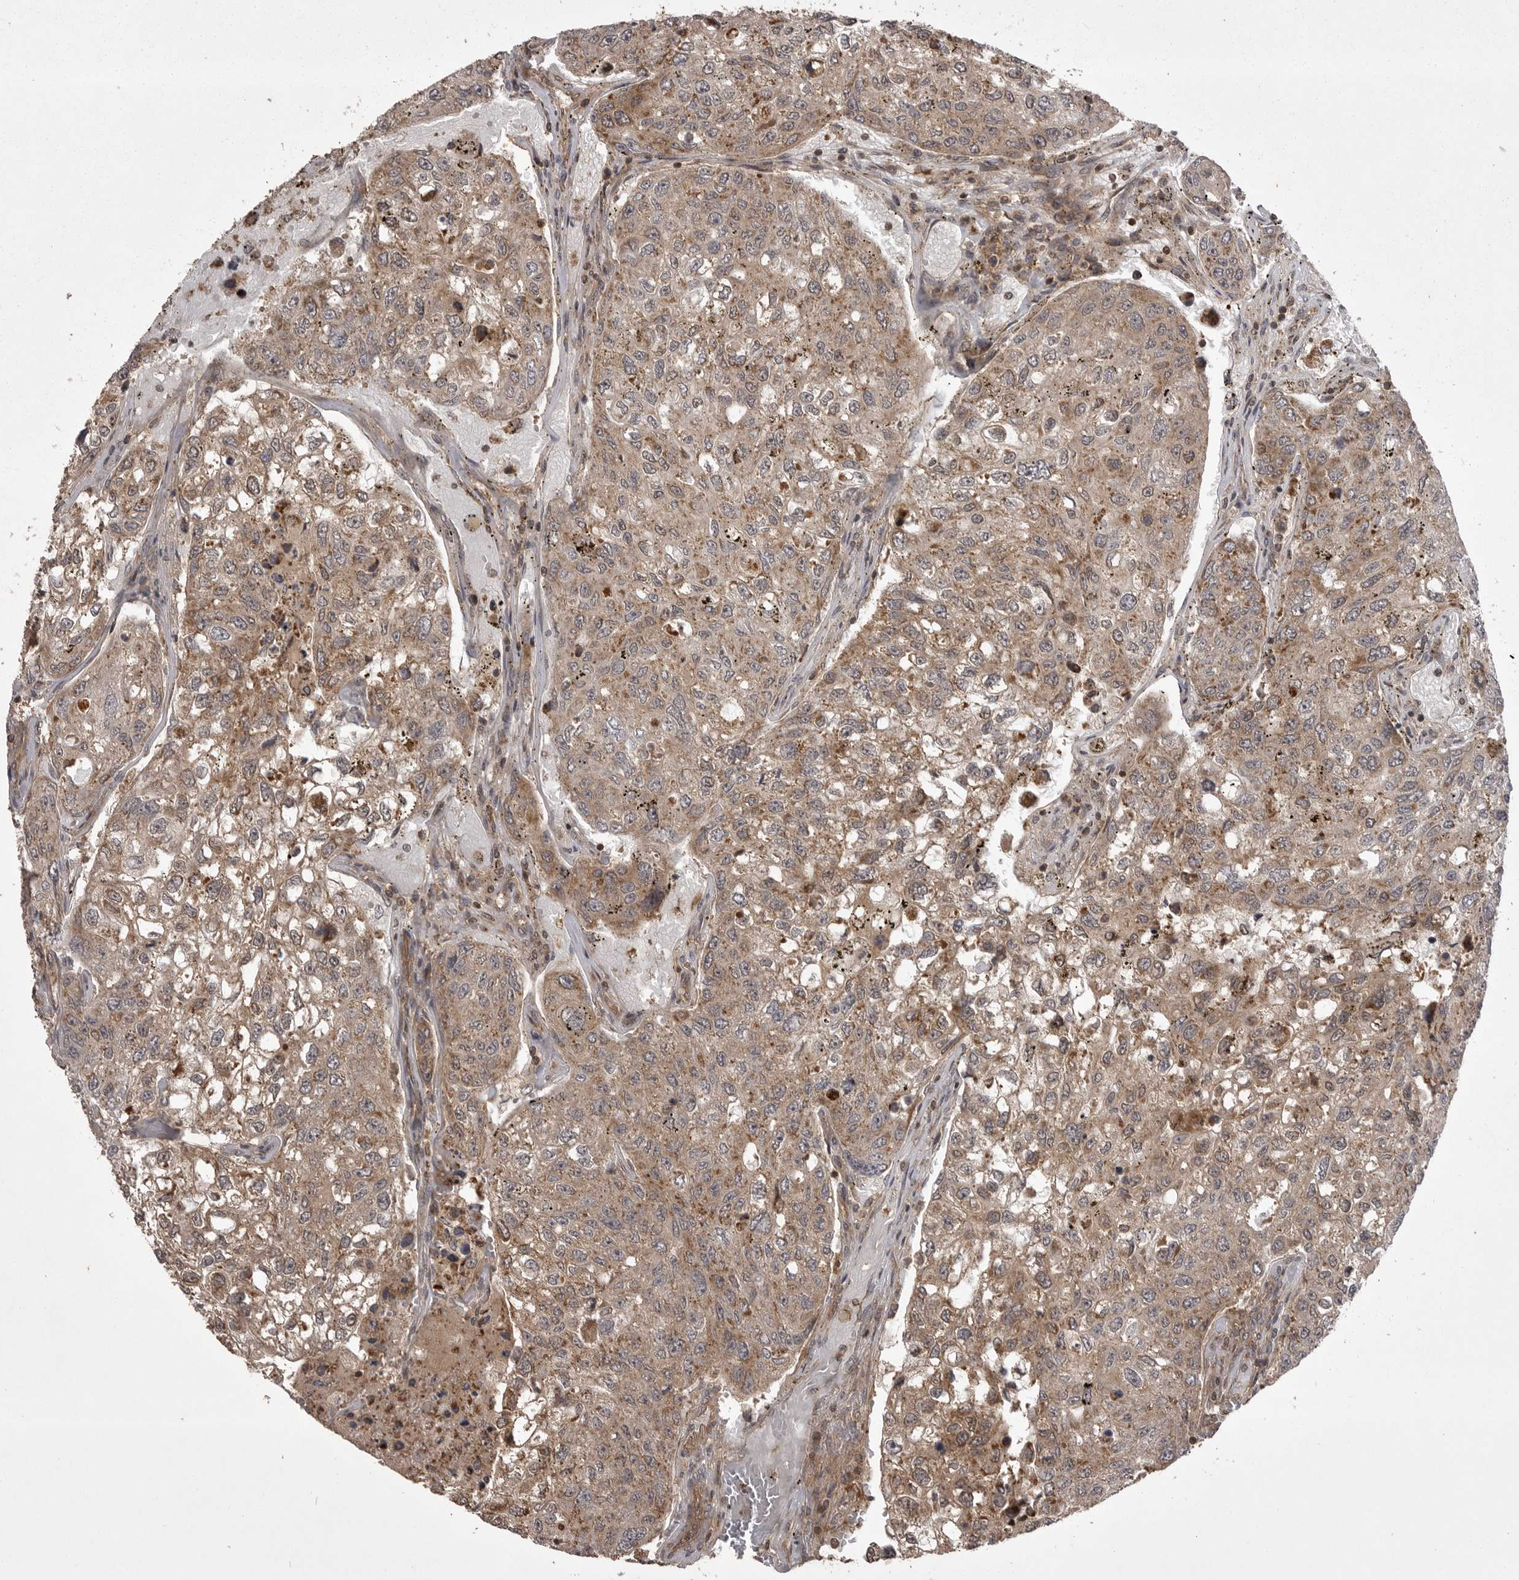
{"staining": {"intensity": "moderate", "quantity": ">75%", "location": "cytoplasmic/membranous"}, "tissue": "urothelial cancer", "cell_type": "Tumor cells", "image_type": "cancer", "snomed": [{"axis": "morphology", "description": "Urothelial carcinoma, High grade"}, {"axis": "topography", "description": "Lymph node"}, {"axis": "topography", "description": "Urinary bladder"}], "caption": "Human high-grade urothelial carcinoma stained with a brown dye exhibits moderate cytoplasmic/membranous positive expression in approximately >75% of tumor cells.", "gene": "STK24", "patient": {"sex": "male", "age": 51}}